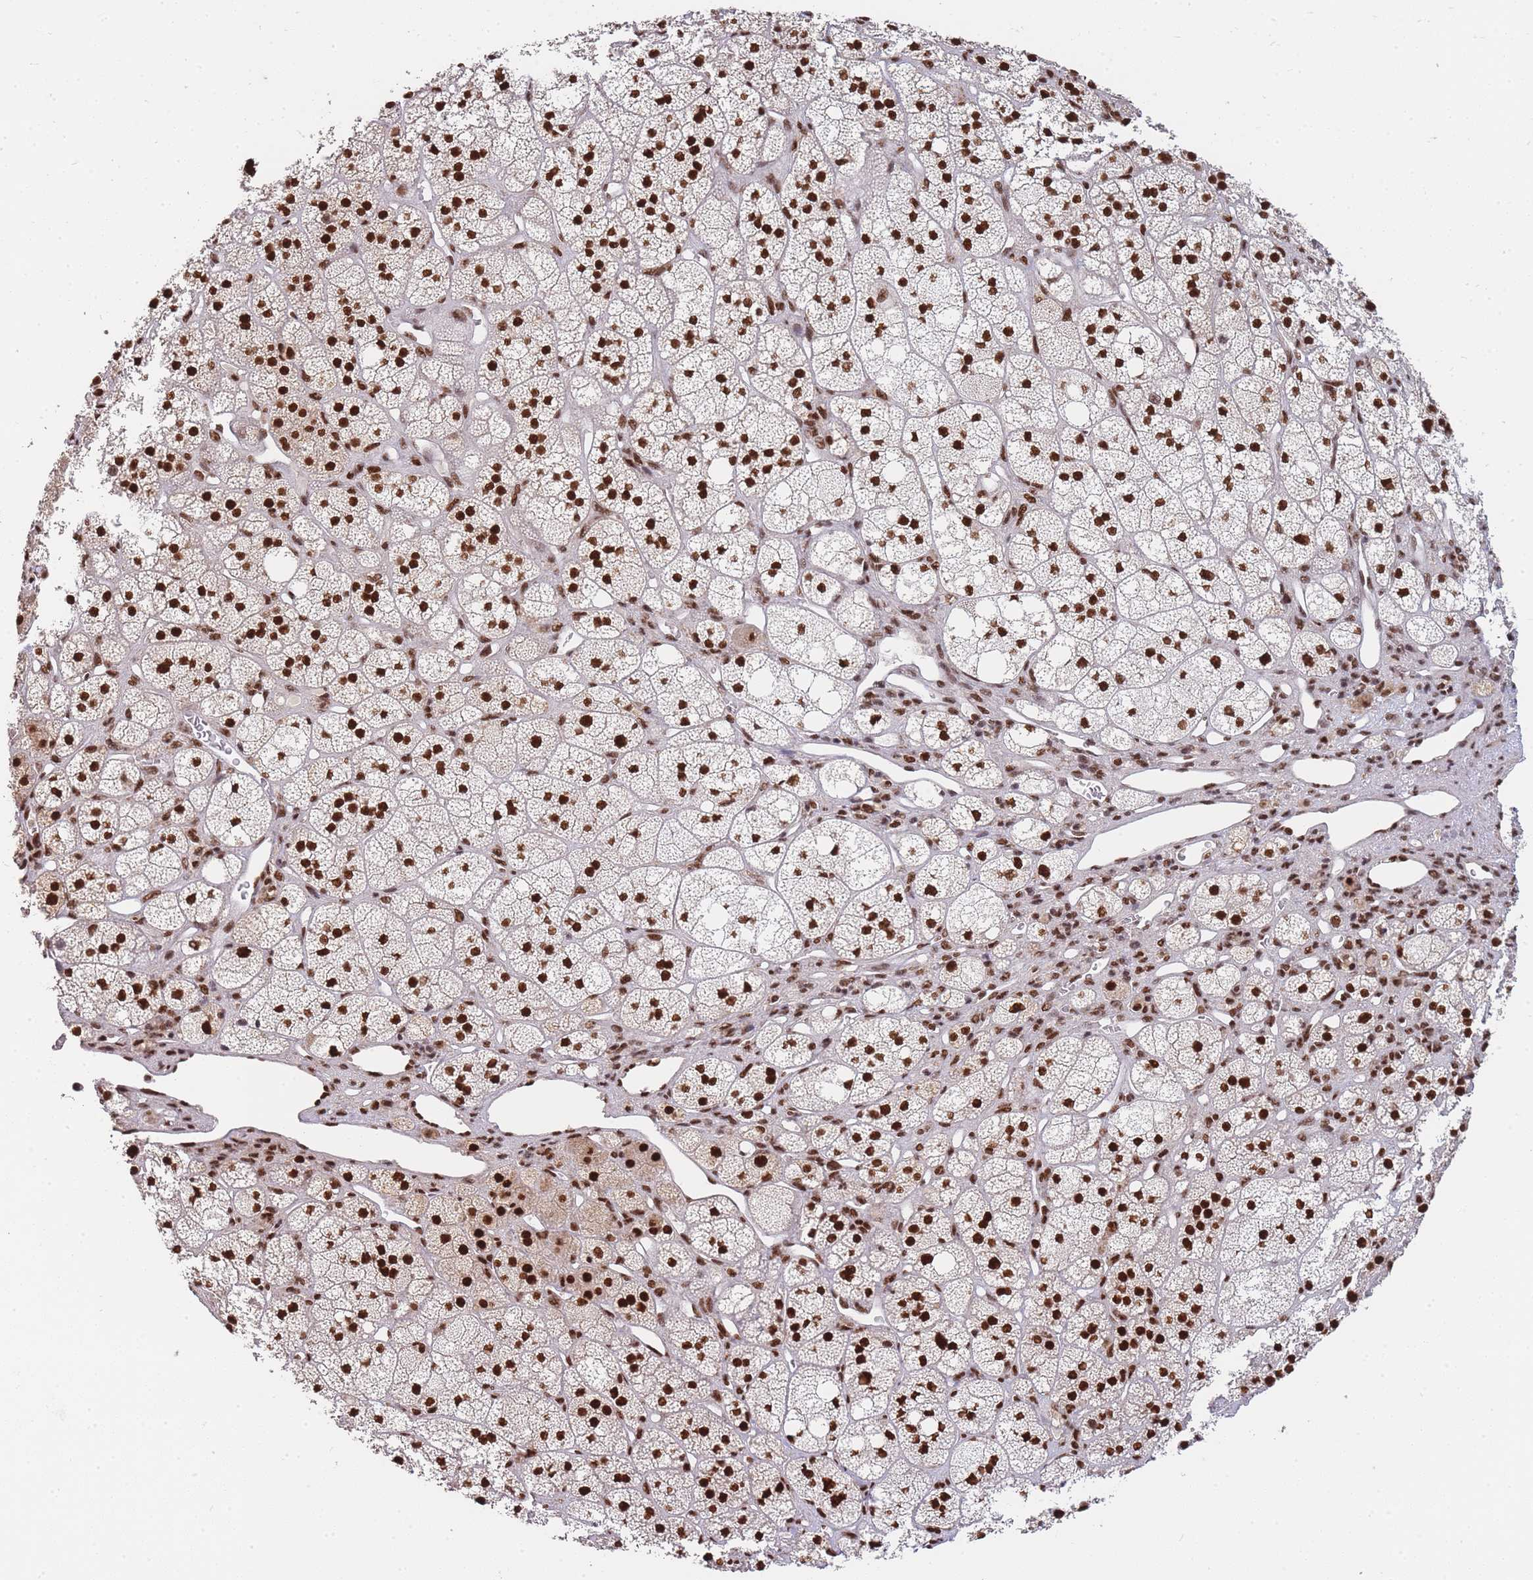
{"staining": {"intensity": "strong", "quantity": ">75%", "location": "nuclear"}, "tissue": "adrenal gland", "cell_type": "Glandular cells", "image_type": "normal", "snomed": [{"axis": "morphology", "description": "Normal tissue, NOS"}, {"axis": "topography", "description": "Adrenal gland"}], "caption": "Adrenal gland stained with DAB (3,3'-diaminobenzidine) IHC demonstrates high levels of strong nuclear staining in approximately >75% of glandular cells.", "gene": "PRKDC", "patient": {"sex": "male", "age": 61}}